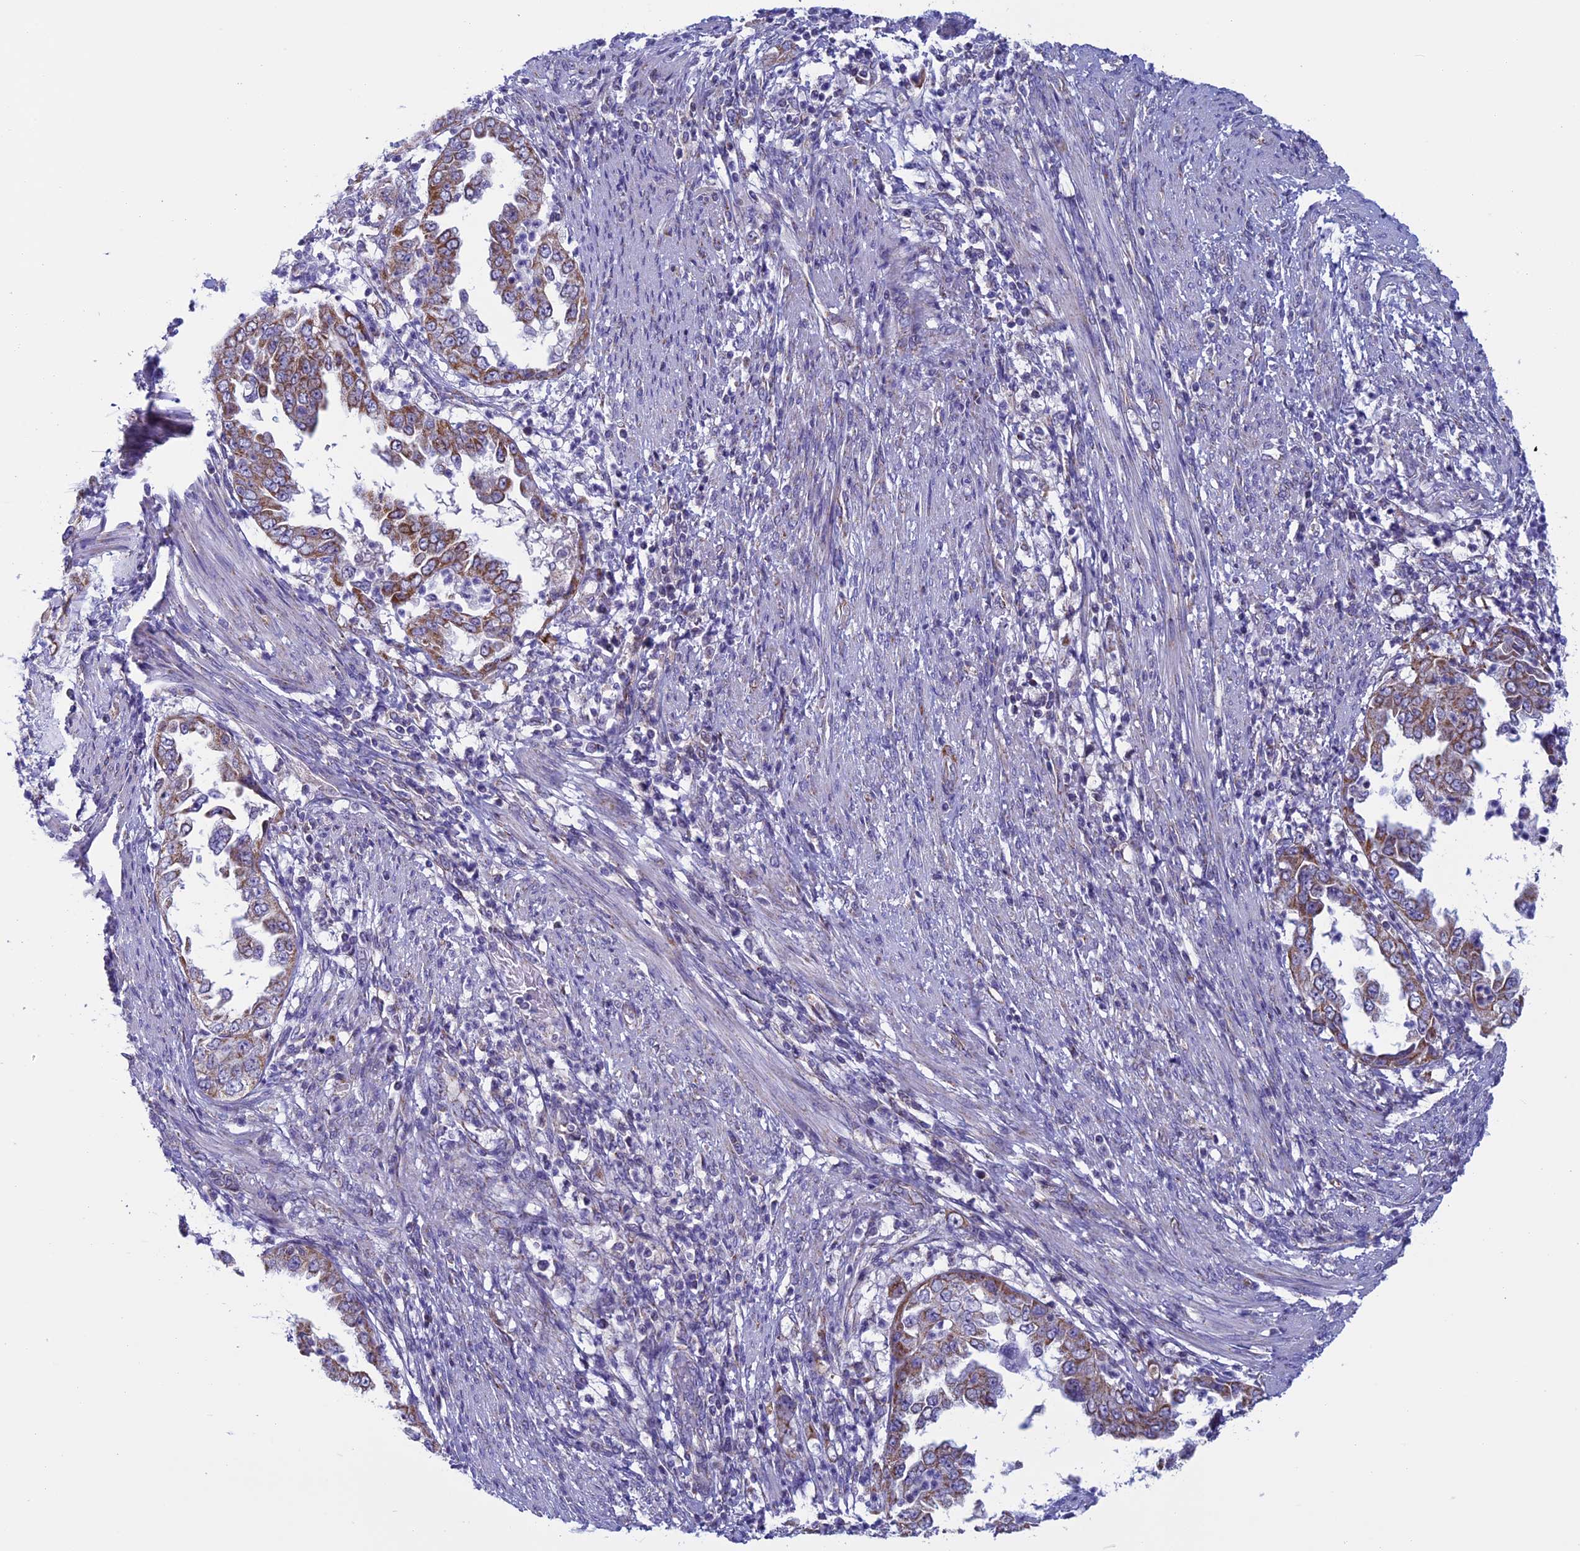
{"staining": {"intensity": "moderate", "quantity": "25%-75%", "location": "cytoplasmic/membranous"}, "tissue": "endometrial cancer", "cell_type": "Tumor cells", "image_type": "cancer", "snomed": [{"axis": "morphology", "description": "Adenocarcinoma, NOS"}, {"axis": "topography", "description": "Endometrium"}], "caption": "IHC staining of endometrial cancer (adenocarcinoma), which reveals medium levels of moderate cytoplasmic/membranous positivity in about 25%-75% of tumor cells indicating moderate cytoplasmic/membranous protein expression. The staining was performed using DAB (3,3'-diaminobenzidine) (brown) for protein detection and nuclei were counterstained in hematoxylin (blue).", "gene": "MFSD12", "patient": {"sex": "female", "age": 85}}